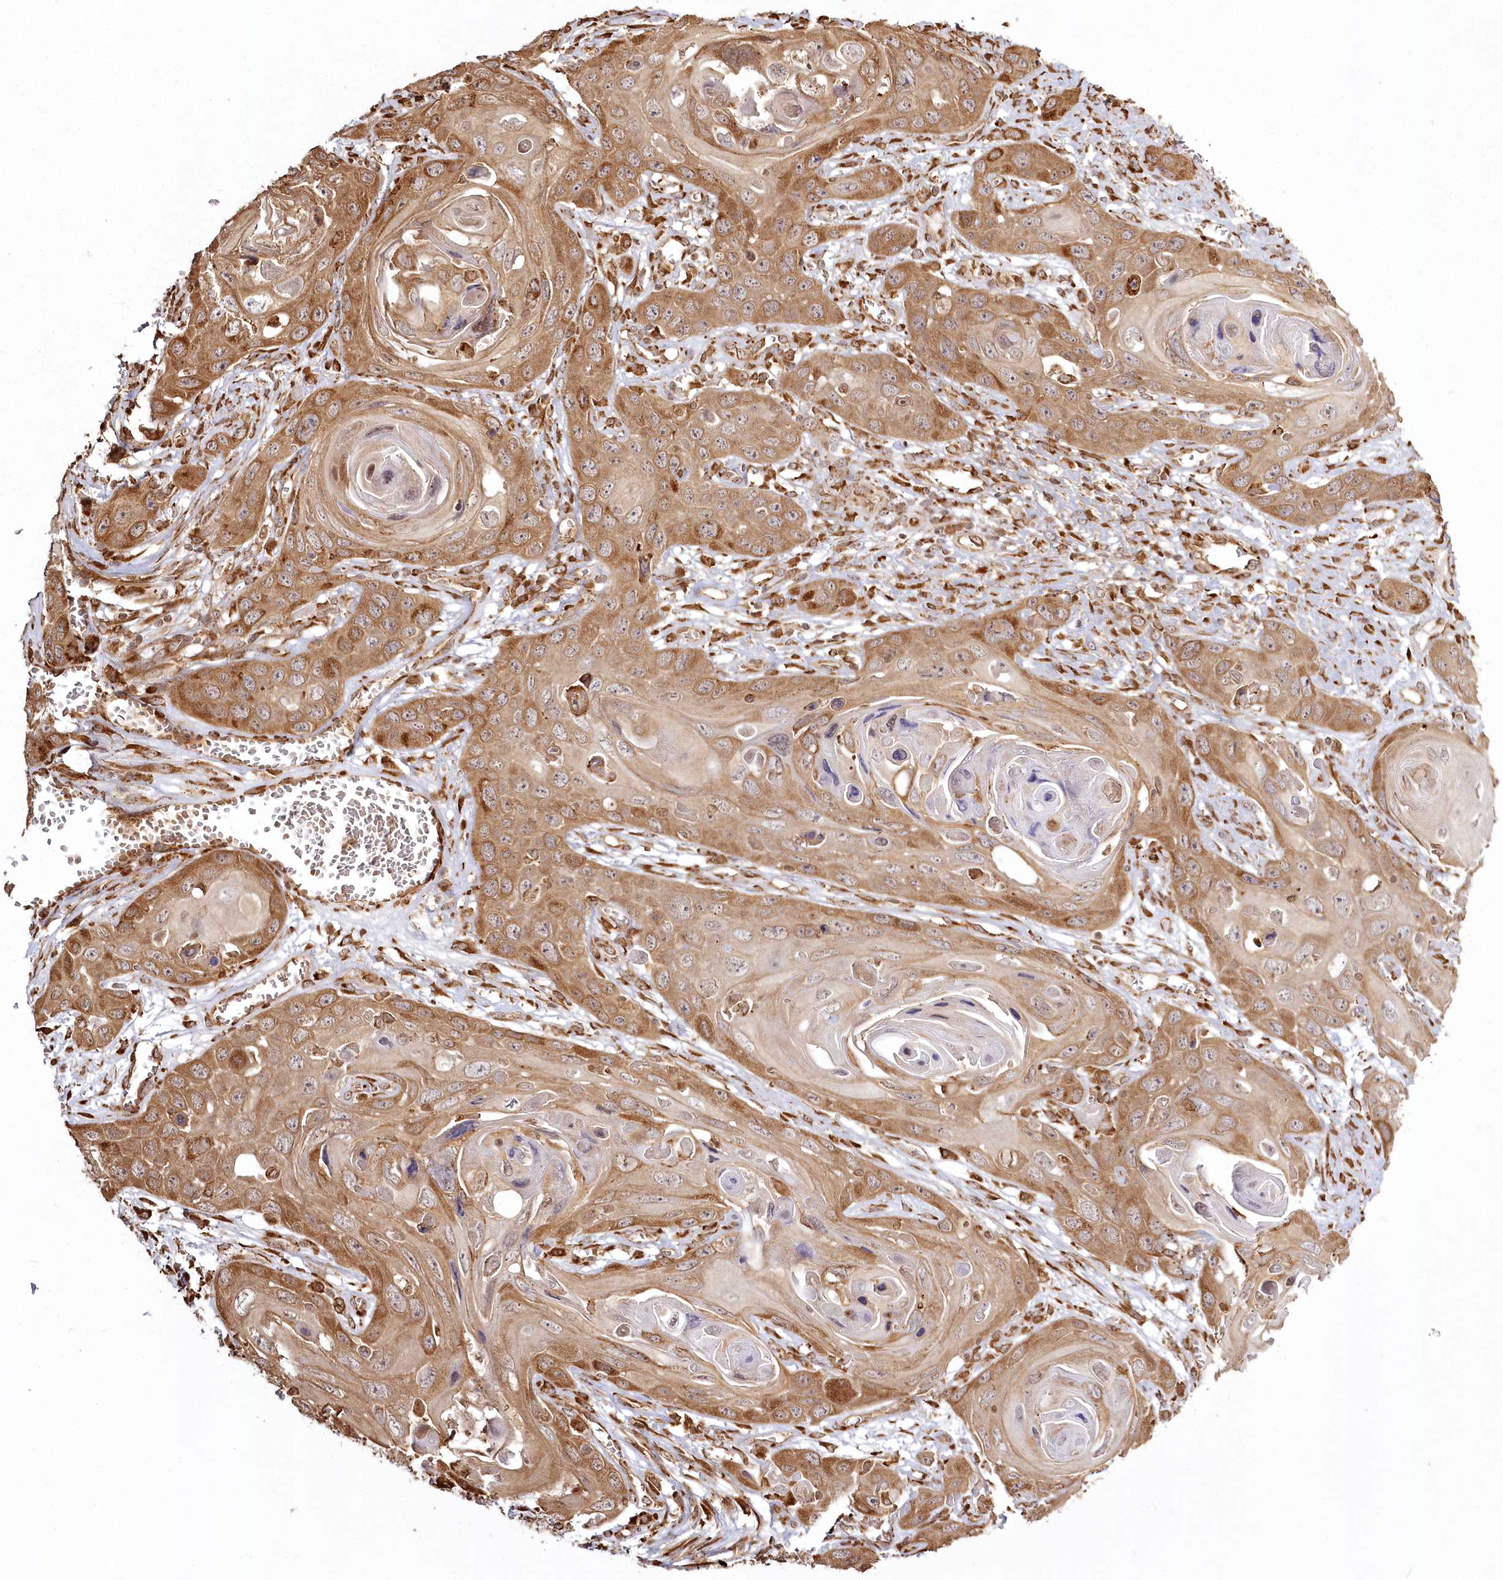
{"staining": {"intensity": "moderate", "quantity": ">75%", "location": "cytoplasmic/membranous"}, "tissue": "skin cancer", "cell_type": "Tumor cells", "image_type": "cancer", "snomed": [{"axis": "morphology", "description": "Squamous cell carcinoma, NOS"}, {"axis": "topography", "description": "Skin"}], "caption": "Human squamous cell carcinoma (skin) stained for a protein (brown) exhibits moderate cytoplasmic/membranous positive expression in about >75% of tumor cells.", "gene": "FAM13A", "patient": {"sex": "male", "age": 55}}